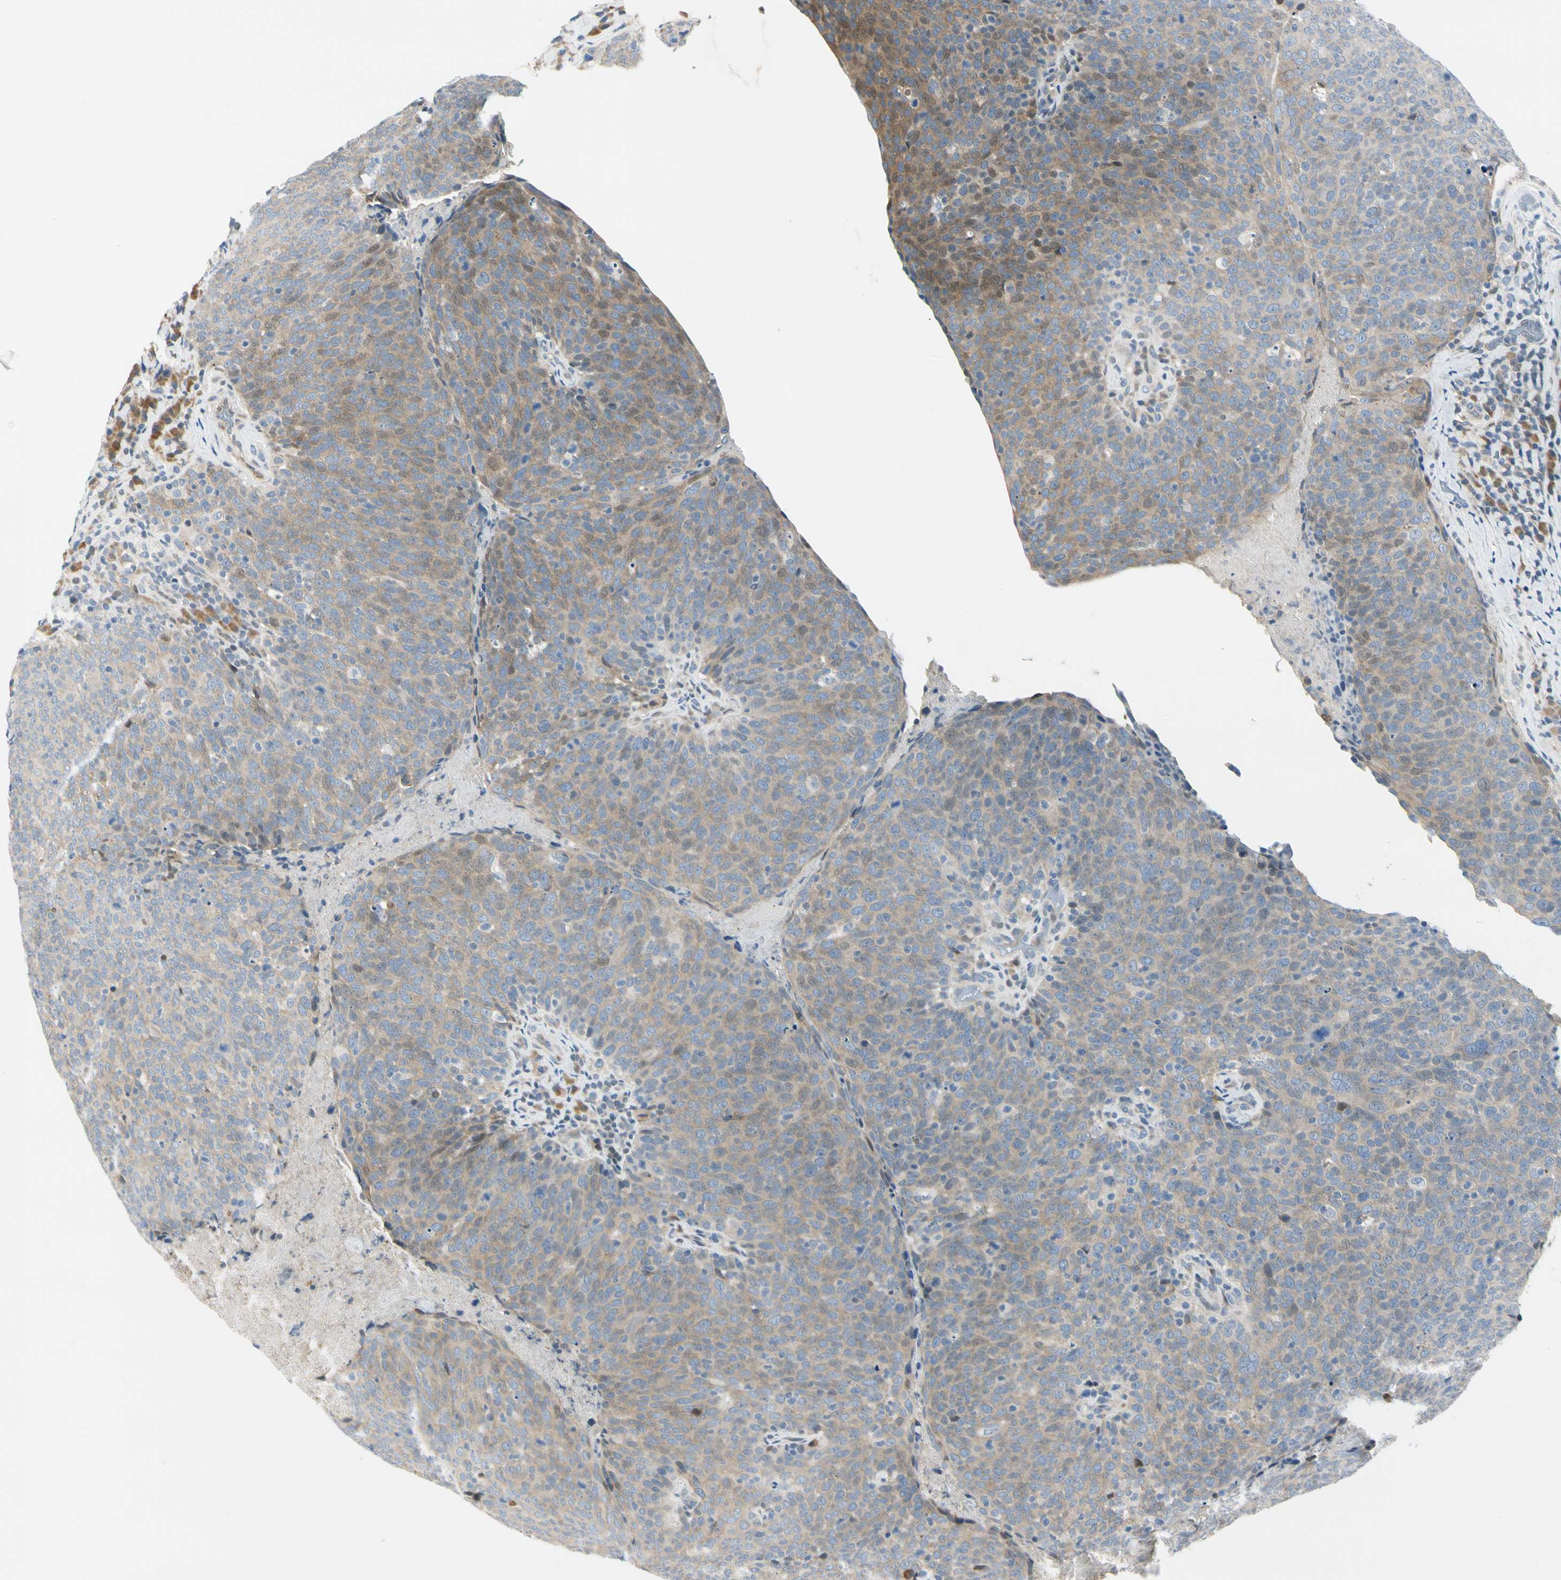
{"staining": {"intensity": "weak", "quantity": "25%-75%", "location": "cytoplasmic/membranous,nuclear"}, "tissue": "head and neck cancer", "cell_type": "Tumor cells", "image_type": "cancer", "snomed": [{"axis": "morphology", "description": "Squamous cell carcinoma, NOS"}, {"axis": "morphology", "description": "Squamous cell carcinoma, metastatic, NOS"}, {"axis": "topography", "description": "Lymph node"}, {"axis": "topography", "description": "Head-Neck"}], "caption": "This photomicrograph reveals head and neck cancer stained with immunohistochemistry to label a protein in brown. The cytoplasmic/membranous and nuclear of tumor cells show weak positivity for the protein. Nuclei are counter-stained blue.", "gene": "NPDC1", "patient": {"sex": "male", "age": 62}}